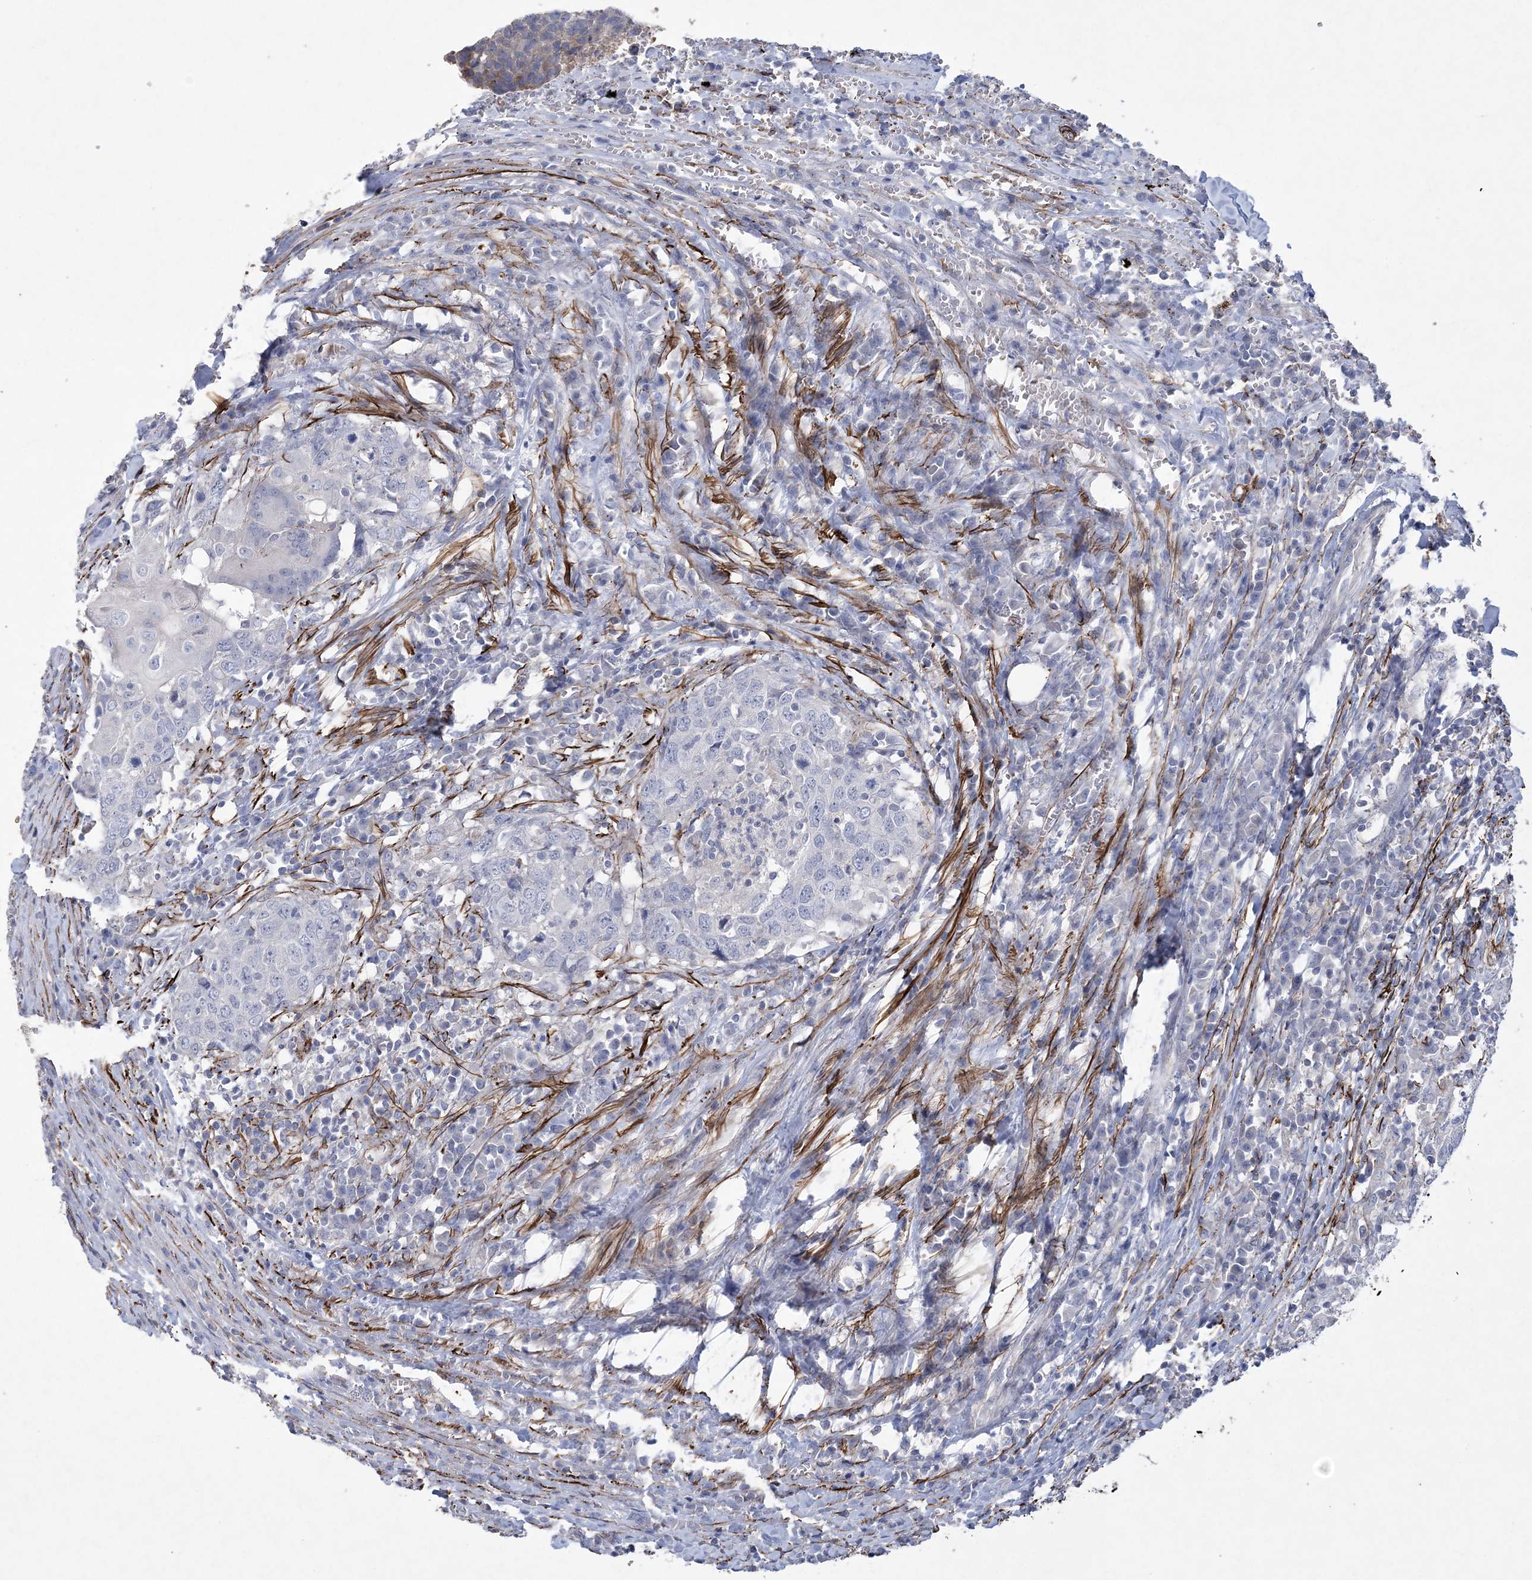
{"staining": {"intensity": "negative", "quantity": "none", "location": "none"}, "tissue": "head and neck cancer", "cell_type": "Tumor cells", "image_type": "cancer", "snomed": [{"axis": "morphology", "description": "Squamous cell carcinoma, NOS"}, {"axis": "topography", "description": "Head-Neck"}], "caption": "Immunohistochemical staining of head and neck cancer (squamous cell carcinoma) reveals no significant expression in tumor cells.", "gene": "ARSJ", "patient": {"sex": "male", "age": 66}}